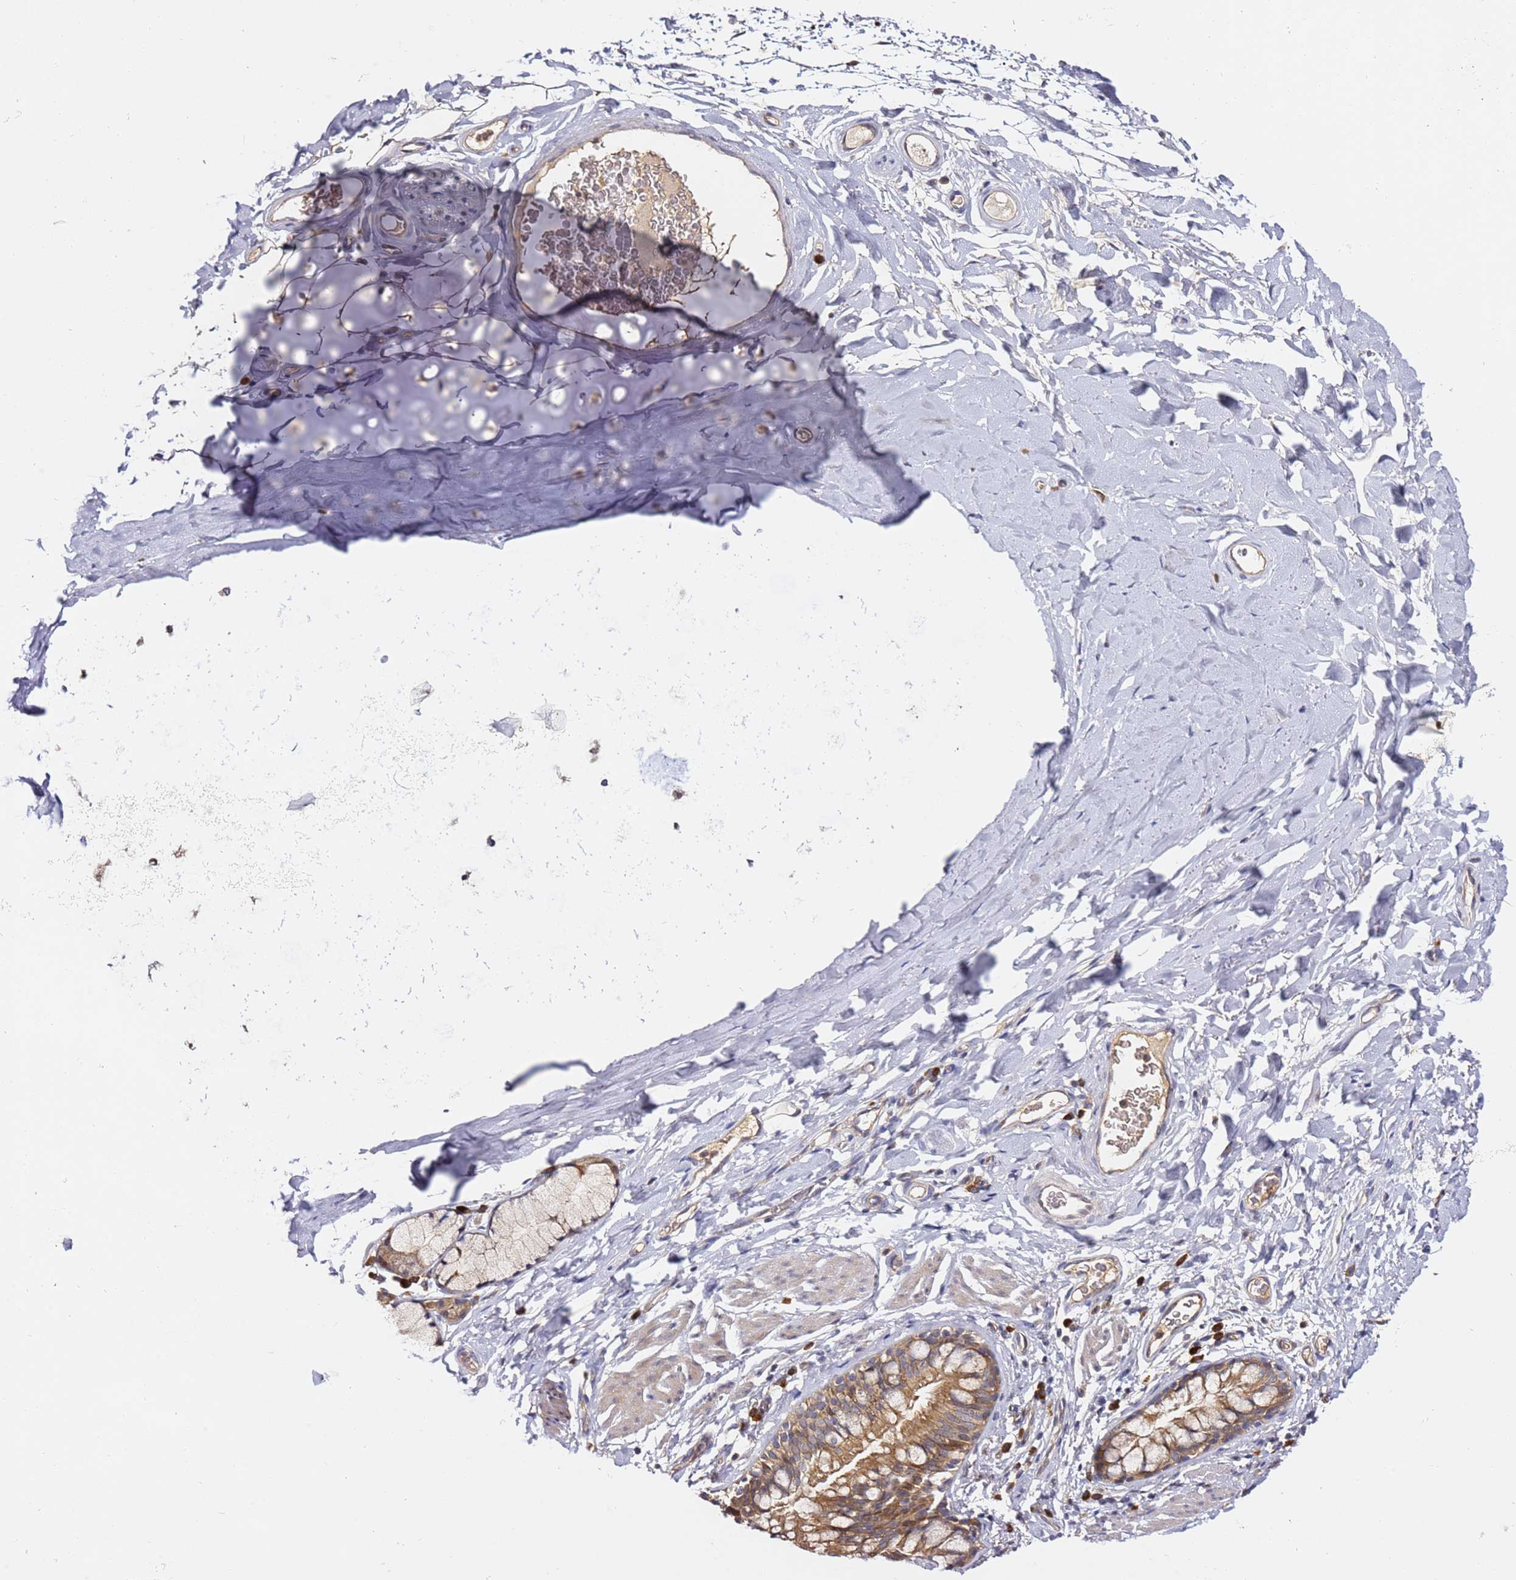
{"staining": {"intensity": "moderate", "quantity": ">75%", "location": "cytoplasmic/membranous"}, "tissue": "bronchus", "cell_type": "Respiratory epithelial cells", "image_type": "normal", "snomed": [{"axis": "morphology", "description": "Normal tissue, NOS"}, {"axis": "topography", "description": "Cartilage tissue"}, {"axis": "topography", "description": "Bronchus"}], "caption": "DAB (3,3'-diaminobenzidine) immunohistochemical staining of normal bronchus demonstrates moderate cytoplasmic/membranous protein positivity in about >75% of respiratory epithelial cells. (DAB (3,3'-diaminobenzidine) IHC, brown staining for protein, blue staining for nuclei).", "gene": "OSBPL2", "patient": {"sex": "female", "age": 36}}